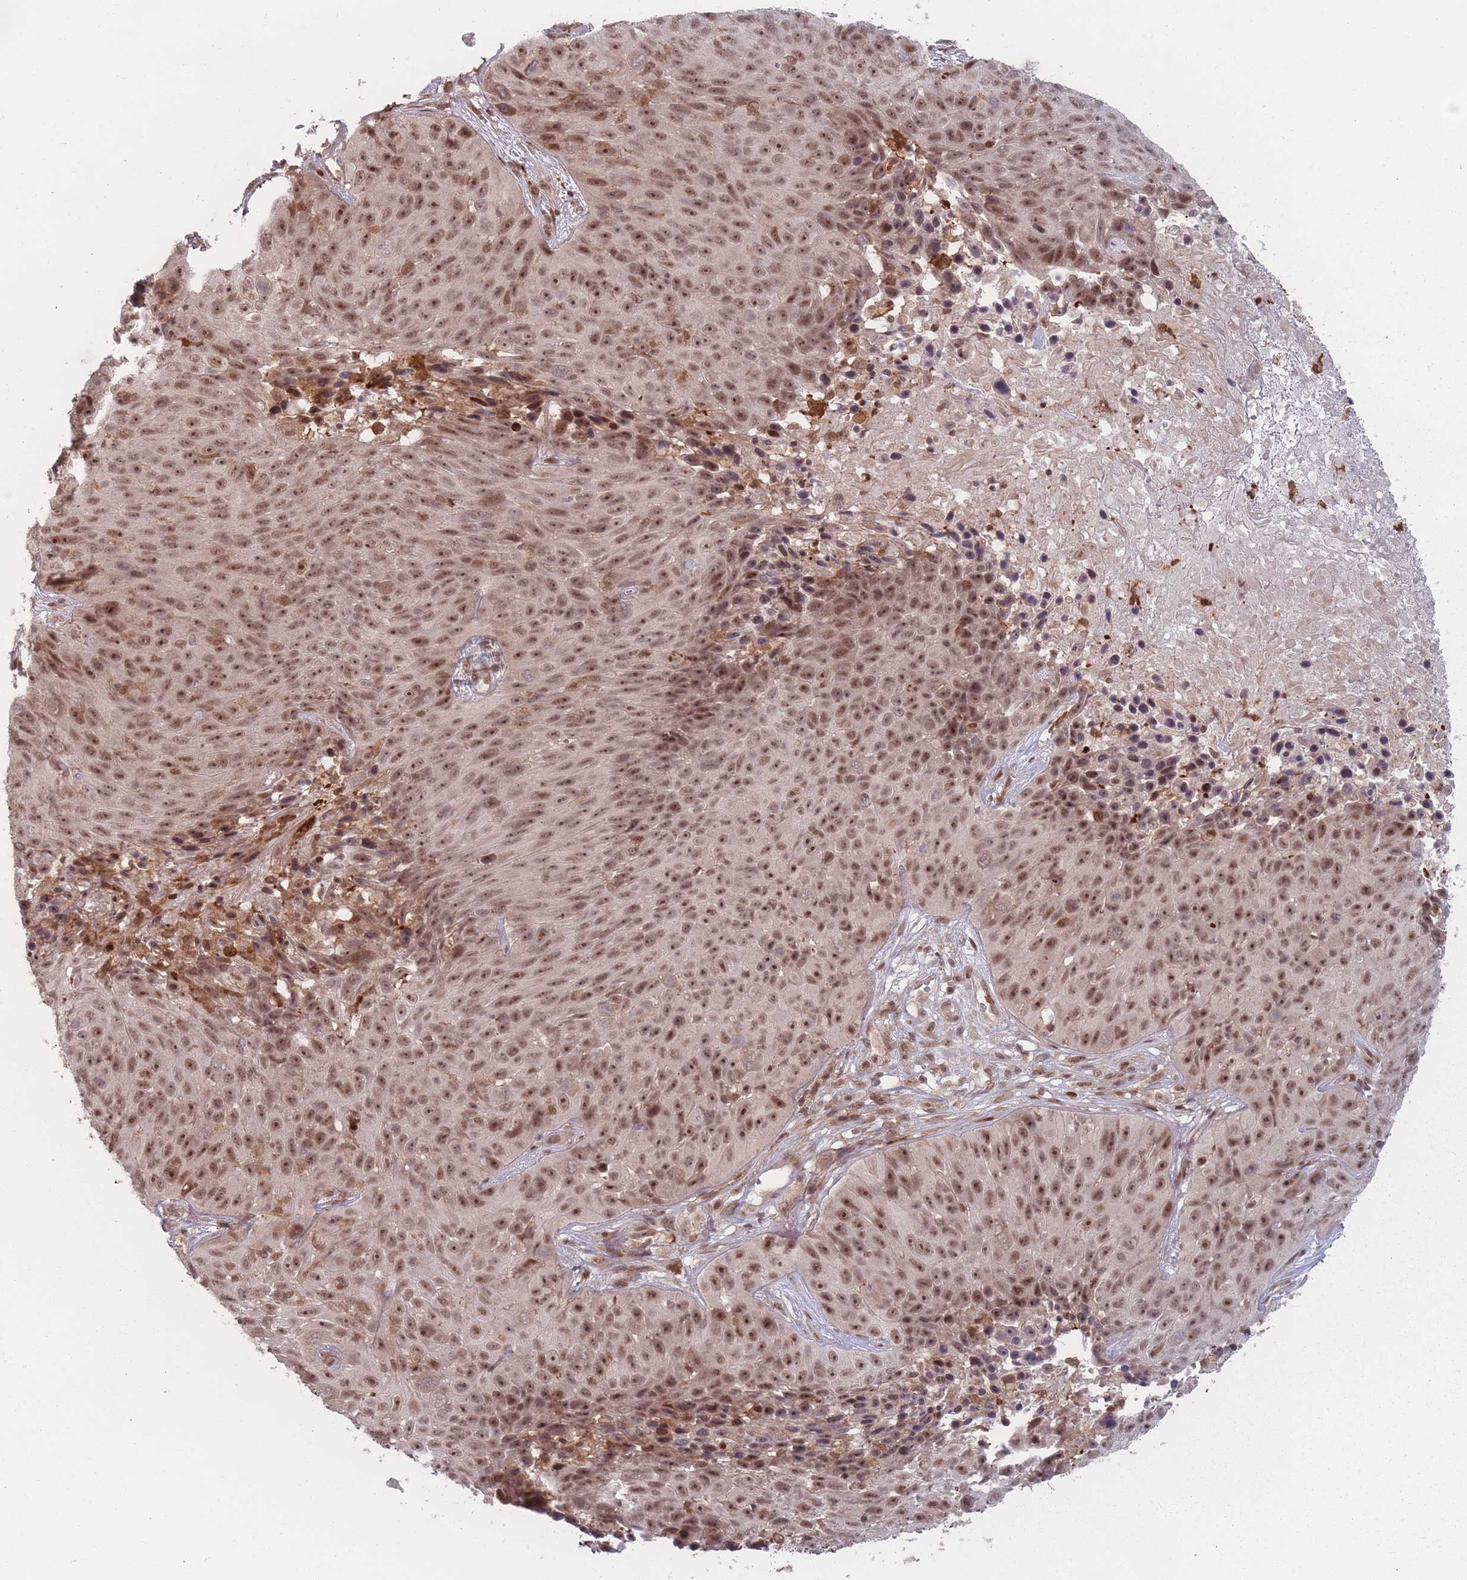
{"staining": {"intensity": "moderate", "quantity": ">75%", "location": "nuclear"}, "tissue": "skin cancer", "cell_type": "Tumor cells", "image_type": "cancer", "snomed": [{"axis": "morphology", "description": "Squamous cell carcinoma, NOS"}, {"axis": "topography", "description": "Skin"}], "caption": "Tumor cells reveal medium levels of moderate nuclear positivity in about >75% of cells in skin squamous cell carcinoma.", "gene": "WDR55", "patient": {"sex": "female", "age": 87}}